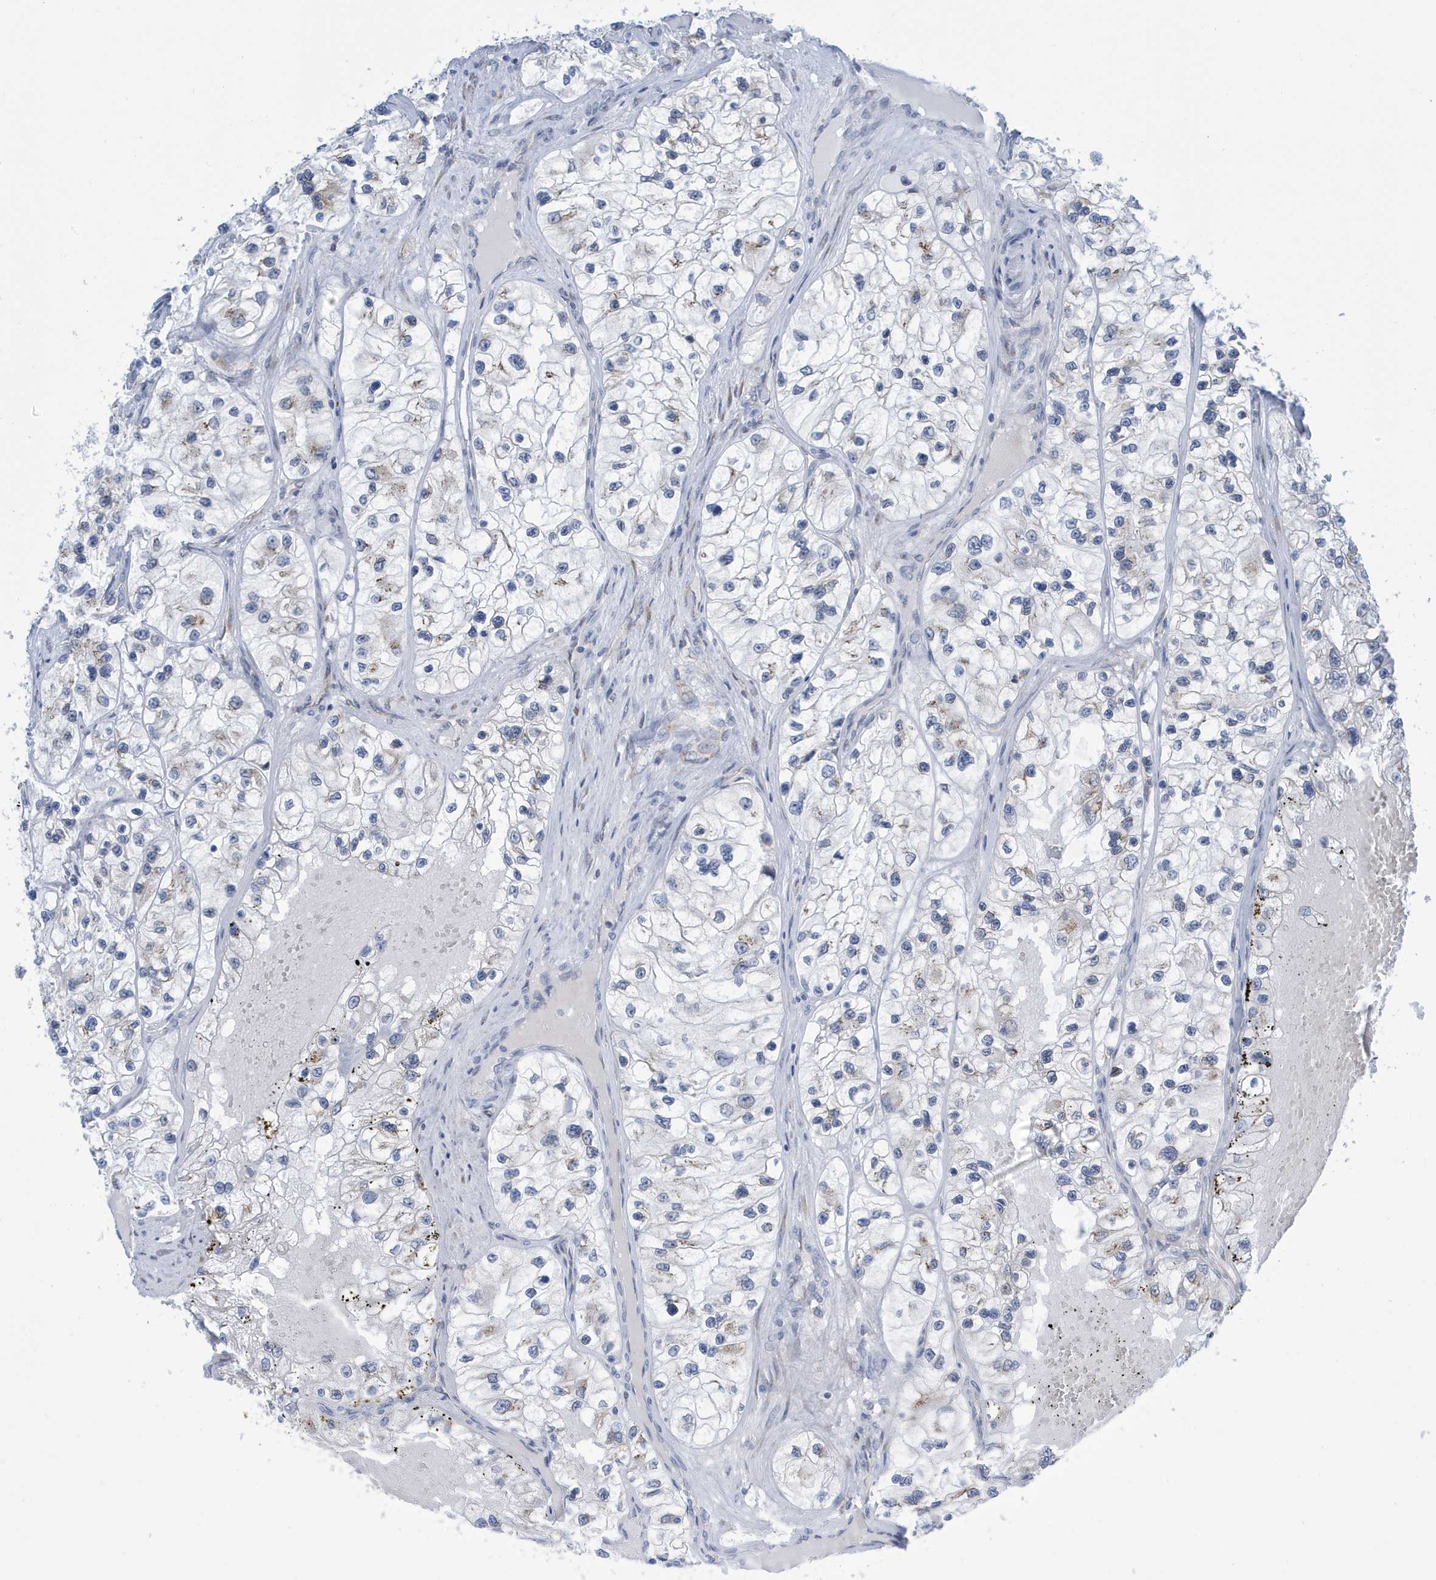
{"staining": {"intensity": "negative", "quantity": "none", "location": "none"}, "tissue": "renal cancer", "cell_type": "Tumor cells", "image_type": "cancer", "snomed": [{"axis": "morphology", "description": "Adenocarcinoma, NOS"}, {"axis": "topography", "description": "Kidney"}], "caption": "Human renal cancer stained for a protein using IHC displays no expression in tumor cells.", "gene": "SEMA3F", "patient": {"sex": "female", "age": 57}}